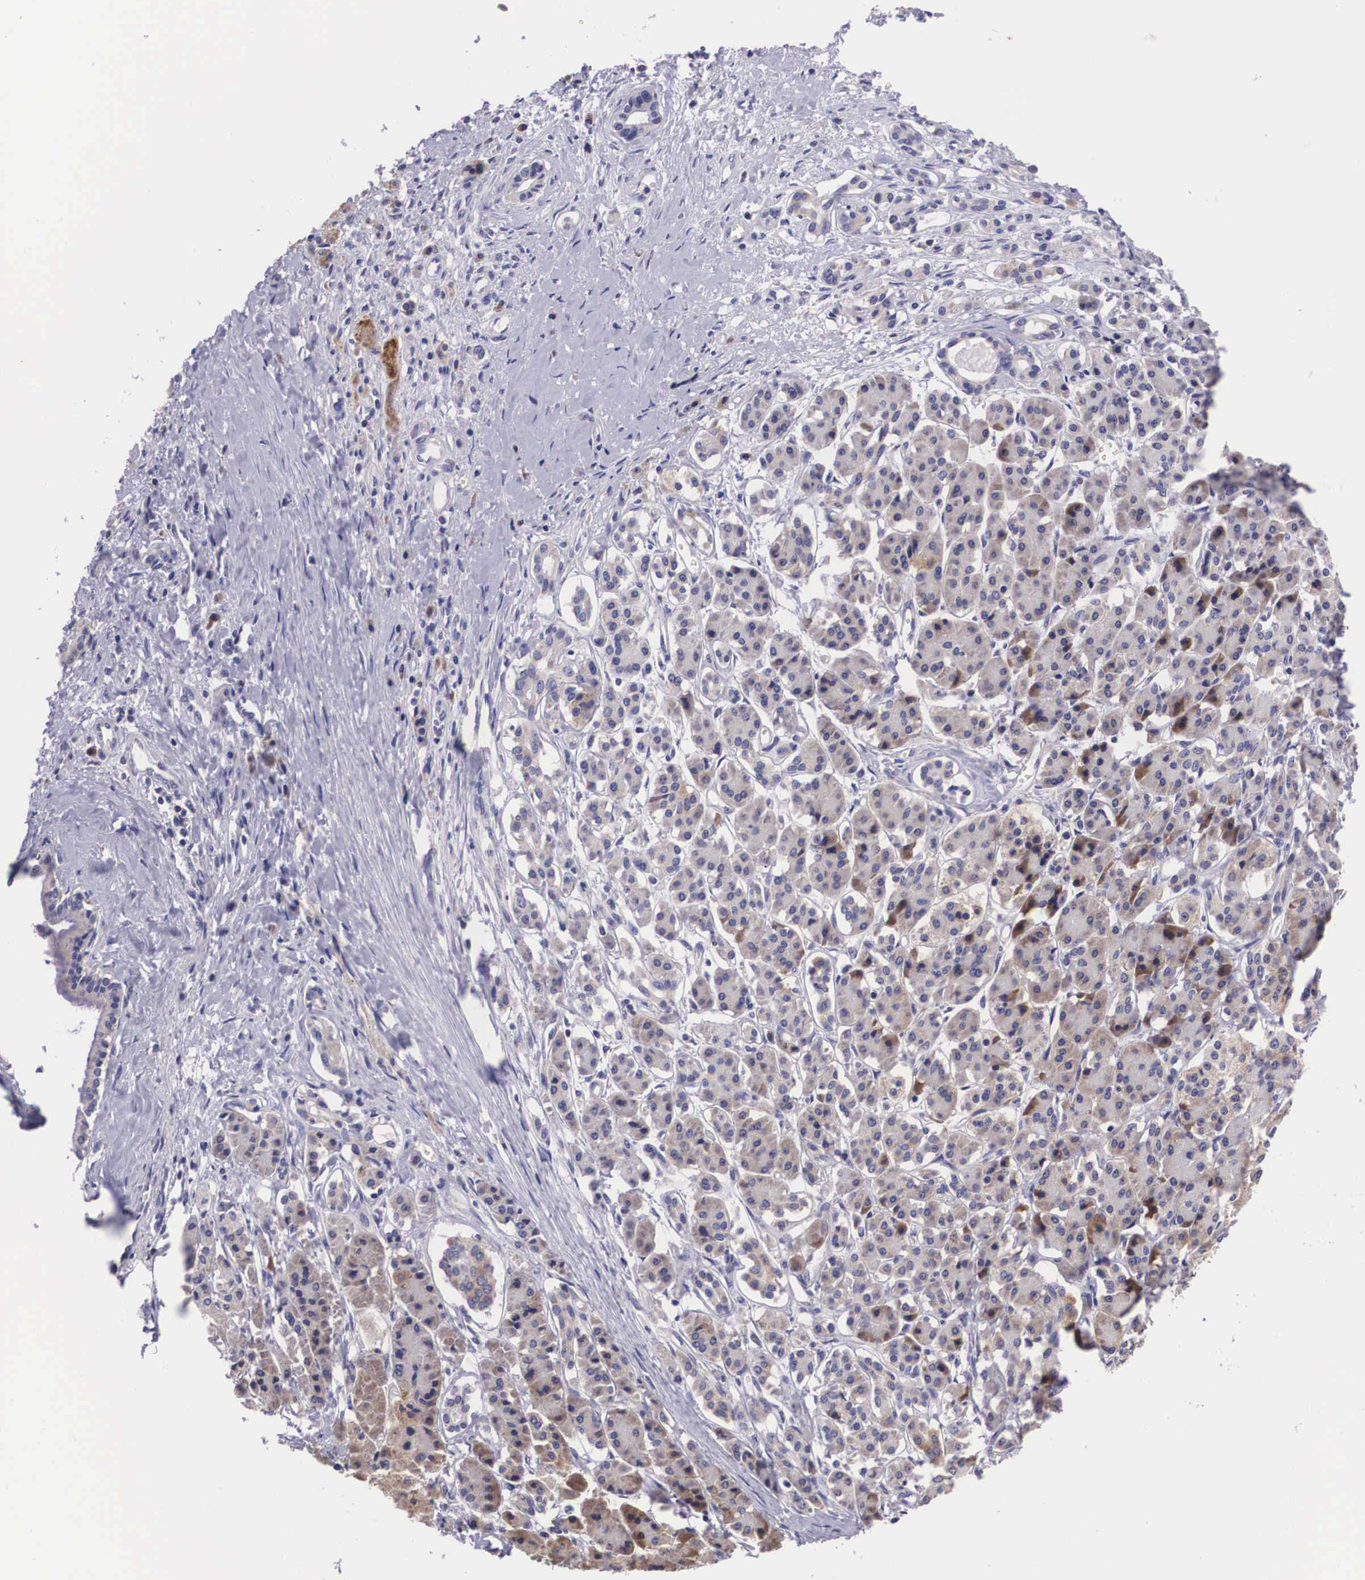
{"staining": {"intensity": "moderate", "quantity": "25%-75%", "location": "cytoplasmic/membranous"}, "tissue": "pancreatic cancer", "cell_type": "Tumor cells", "image_type": "cancer", "snomed": [{"axis": "morphology", "description": "Adenocarcinoma, NOS"}, {"axis": "topography", "description": "Pancreas"}], "caption": "Protein positivity by immunohistochemistry (IHC) exhibits moderate cytoplasmic/membranous staining in about 25%-75% of tumor cells in pancreatic cancer. The protein is stained brown, and the nuclei are stained in blue (DAB IHC with brightfield microscopy, high magnification).", "gene": "ARG2", "patient": {"sex": "male", "age": 59}}